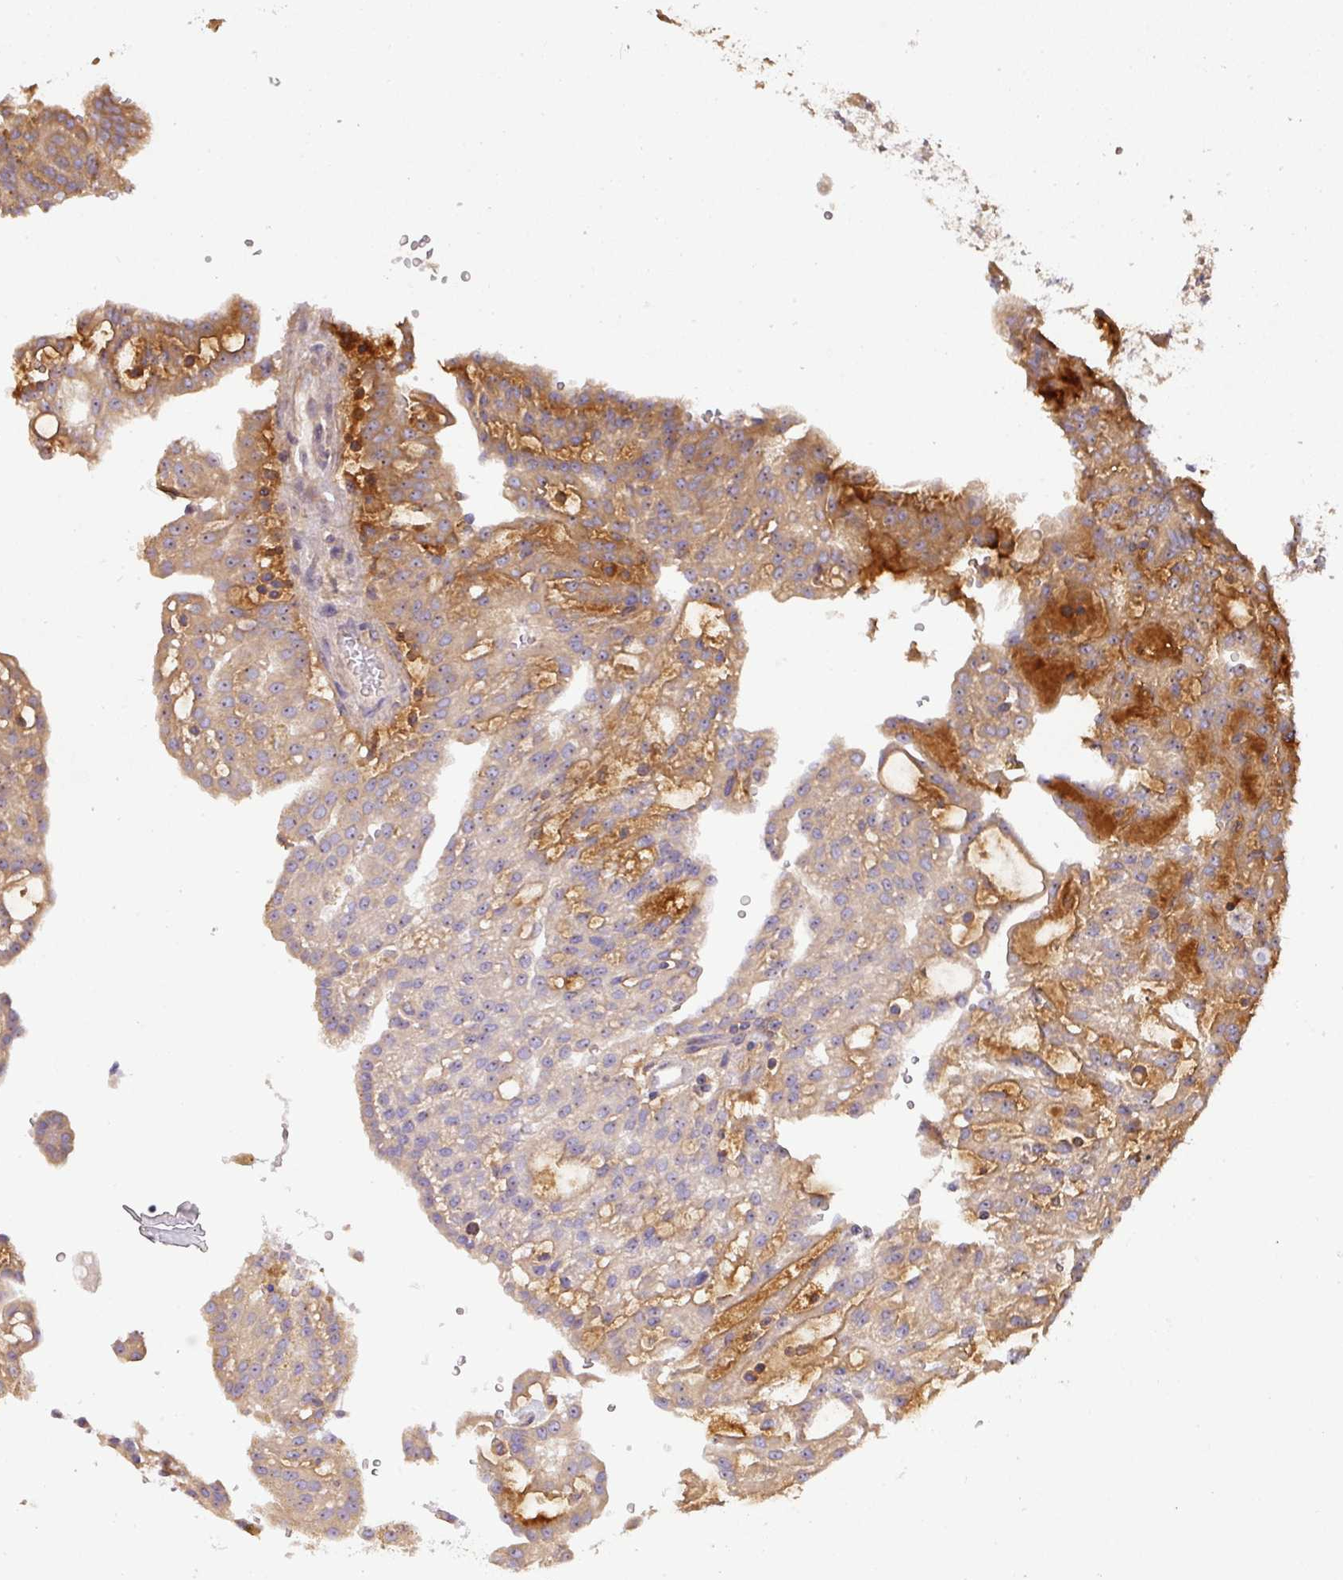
{"staining": {"intensity": "weak", "quantity": "25%-75%", "location": "cytoplasmic/membranous,nuclear"}, "tissue": "renal cancer", "cell_type": "Tumor cells", "image_type": "cancer", "snomed": [{"axis": "morphology", "description": "Adenocarcinoma, NOS"}, {"axis": "topography", "description": "Kidney"}], "caption": "An image of renal adenocarcinoma stained for a protein exhibits weak cytoplasmic/membranous and nuclear brown staining in tumor cells.", "gene": "VENTX", "patient": {"sex": "male", "age": 63}}